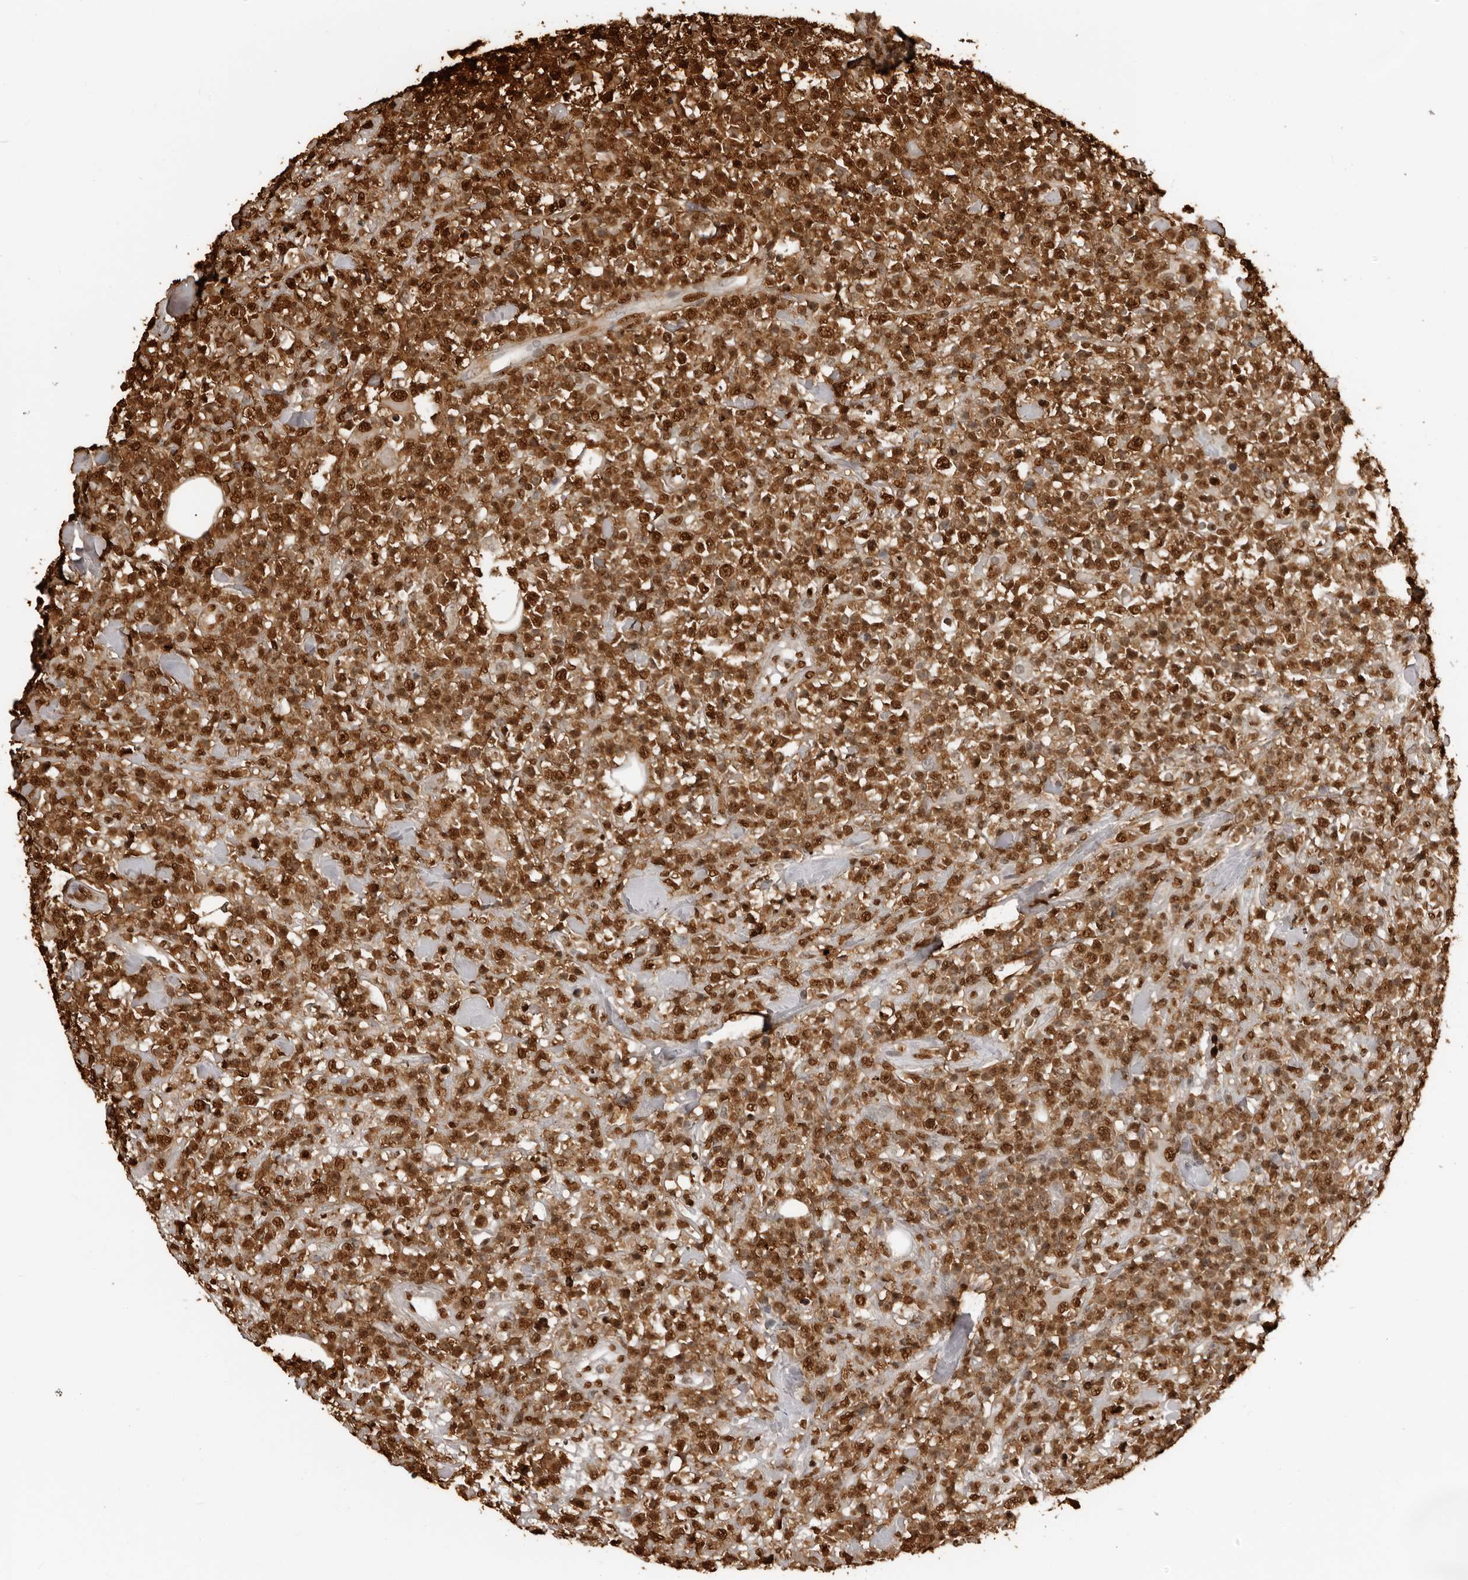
{"staining": {"intensity": "strong", "quantity": ">75%", "location": "cytoplasmic/membranous,nuclear"}, "tissue": "lymphoma", "cell_type": "Tumor cells", "image_type": "cancer", "snomed": [{"axis": "morphology", "description": "Malignant lymphoma, non-Hodgkin's type, High grade"}, {"axis": "topography", "description": "Colon"}], "caption": "Human high-grade malignant lymphoma, non-Hodgkin's type stained with a protein marker displays strong staining in tumor cells.", "gene": "ZFP91", "patient": {"sex": "female", "age": 53}}